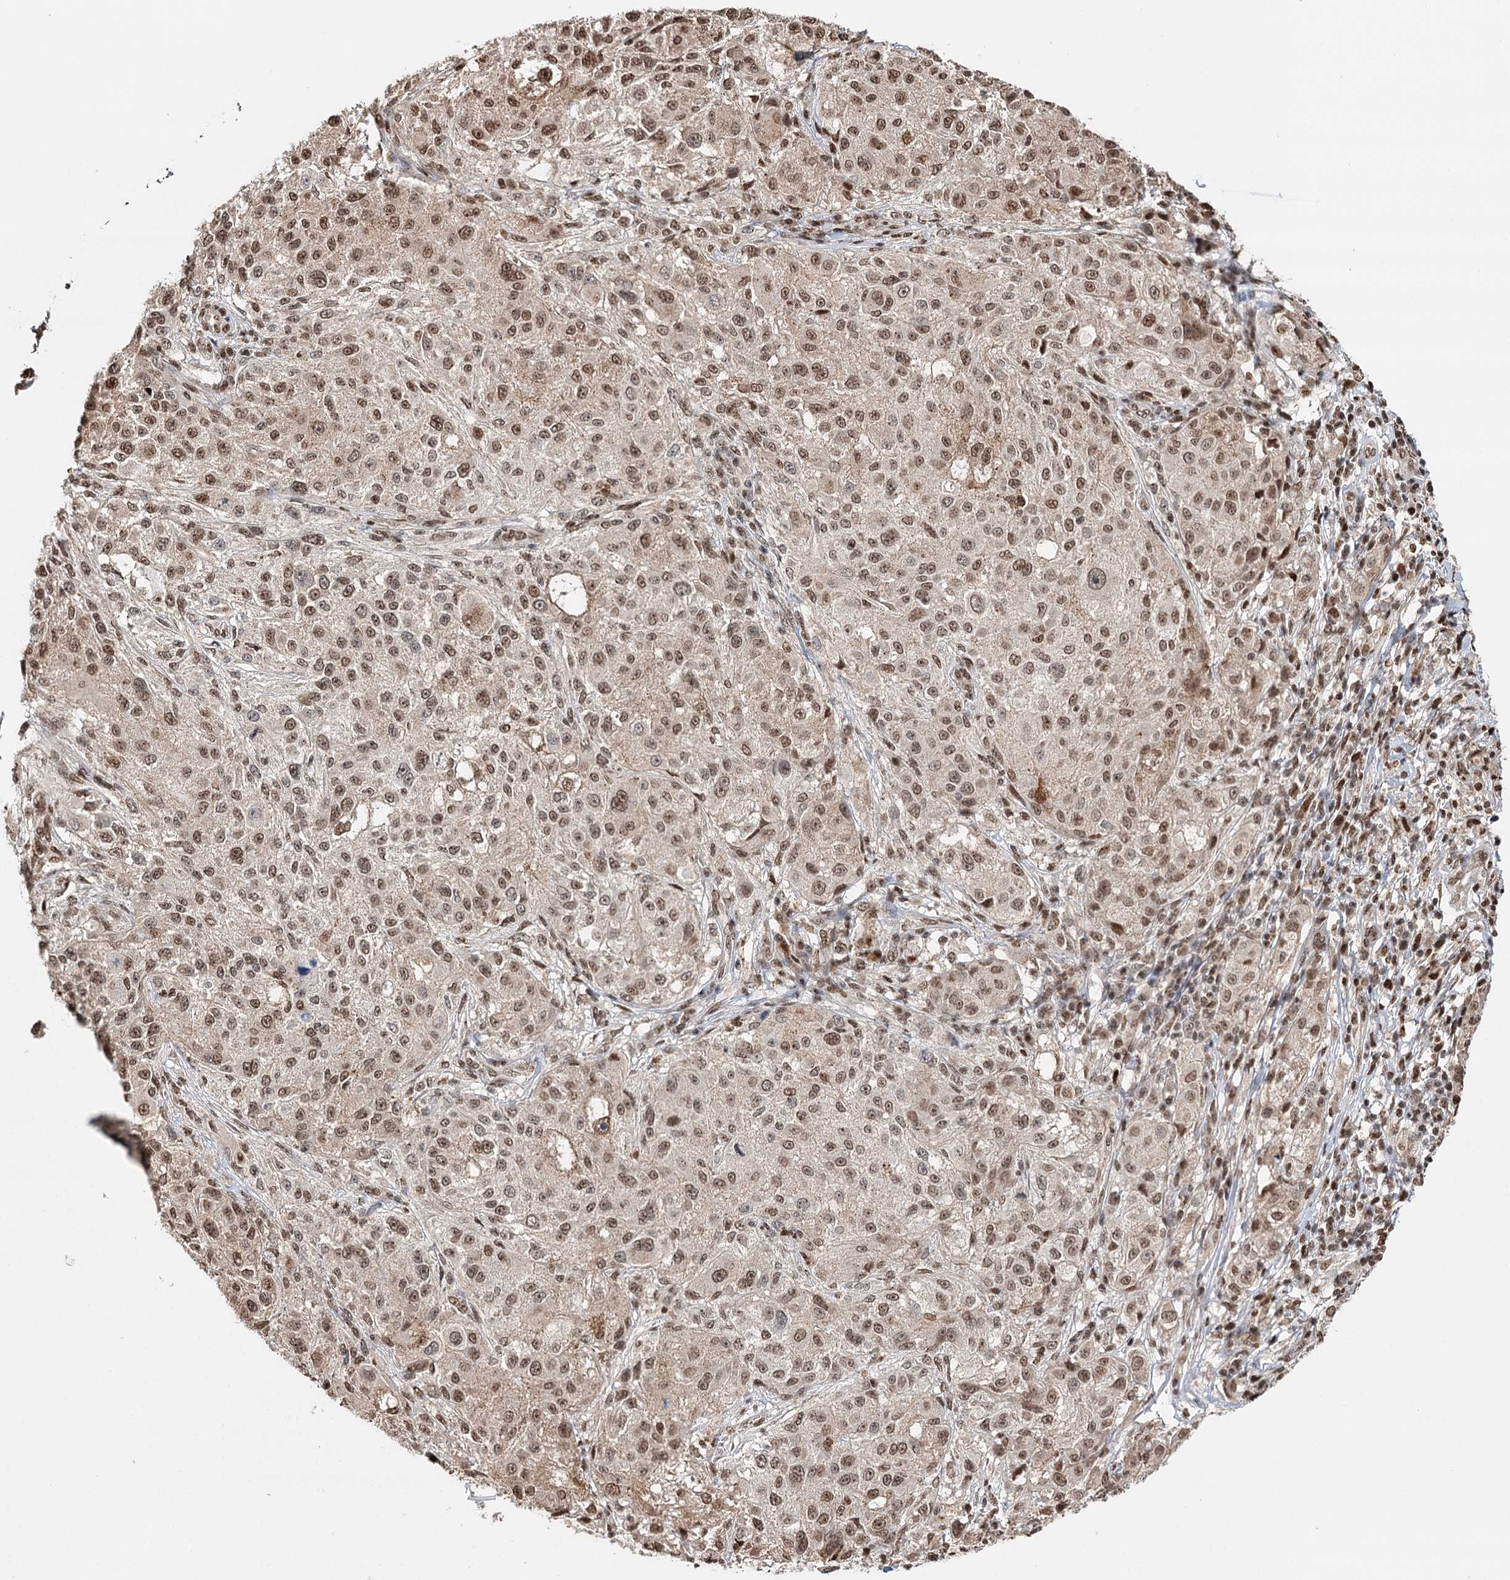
{"staining": {"intensity": "moderate", "quantity": ">75%", "location": "nuclear"}, "tissue": "melanoma", "cell_type": "Tumor cells", "image_type": "cancer", "snomed": [{"axis": "morphology", "description": "Necrosis, NOS"}, {"axis": "morphology", "description": "Malignant melanoma, NOS"}, {"axis": "topography", "description": "Skin"}], "caption": "Immunohistochemical staining of melanoma shows medium levels of moderate nuclear protein positivity in approximately >75% of tumor cells.", "gene": "RPS27A", "patient": {"sex": "female", "age": 87}}